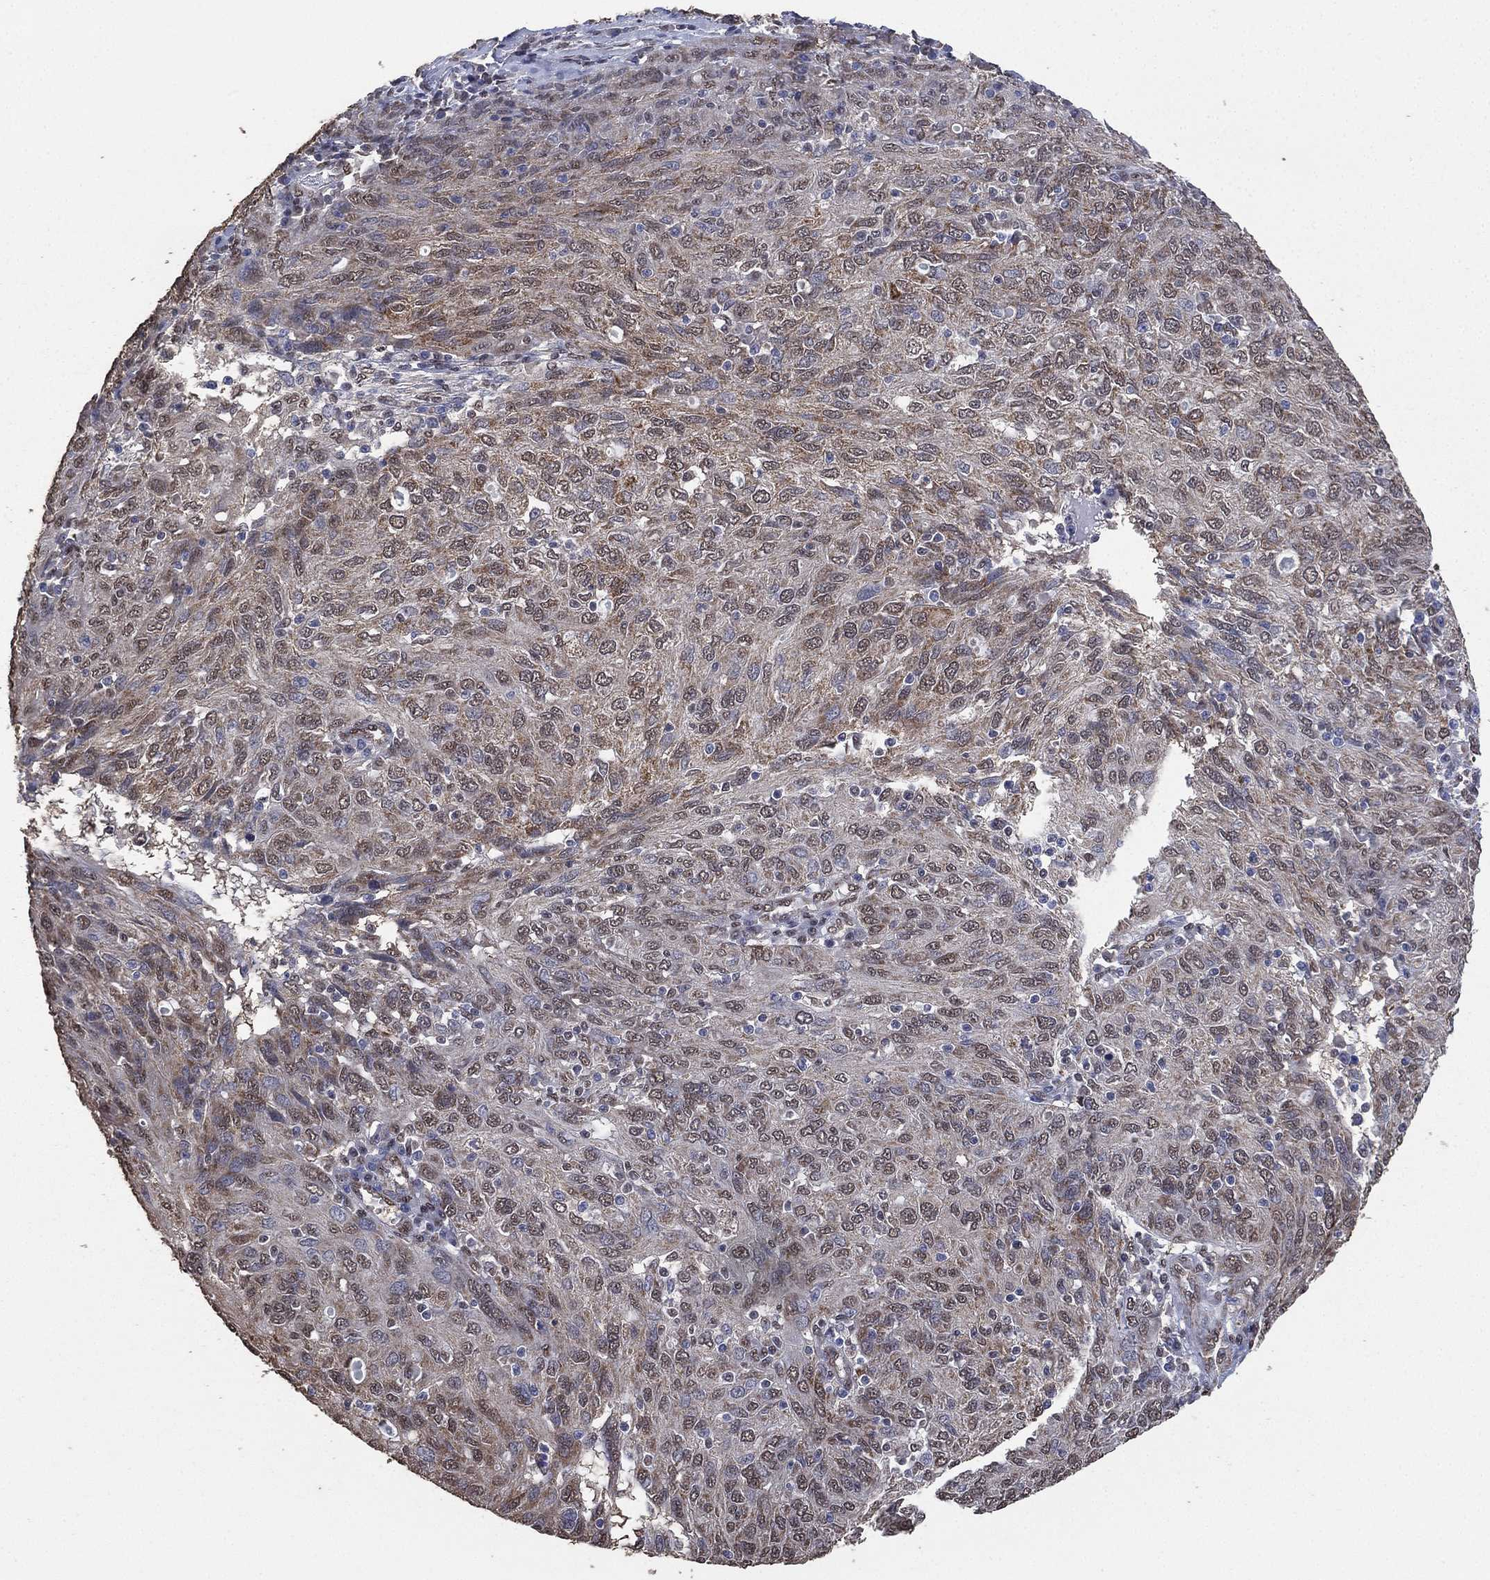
{"staining": {"intensity": "weak", "quantity": "25%-75%", "location": "cytoplasmic/membranous"}, "tissue": "ovarian cancer", "cell_type": "Tumor cells", "image_type": "cancer", "snomed": [{"axis": "morphology", "description": "Carcinoma, endometroid"}, {"axis": "topography", "description": "Ovary"}], "caption": "Human ovarian cancer (endometroid carcinoma) stained with a protein marker displays weak staining in tumor cells.", "gene": "ALDH7A1", "patient": {"sex": "female", "age": 50}}